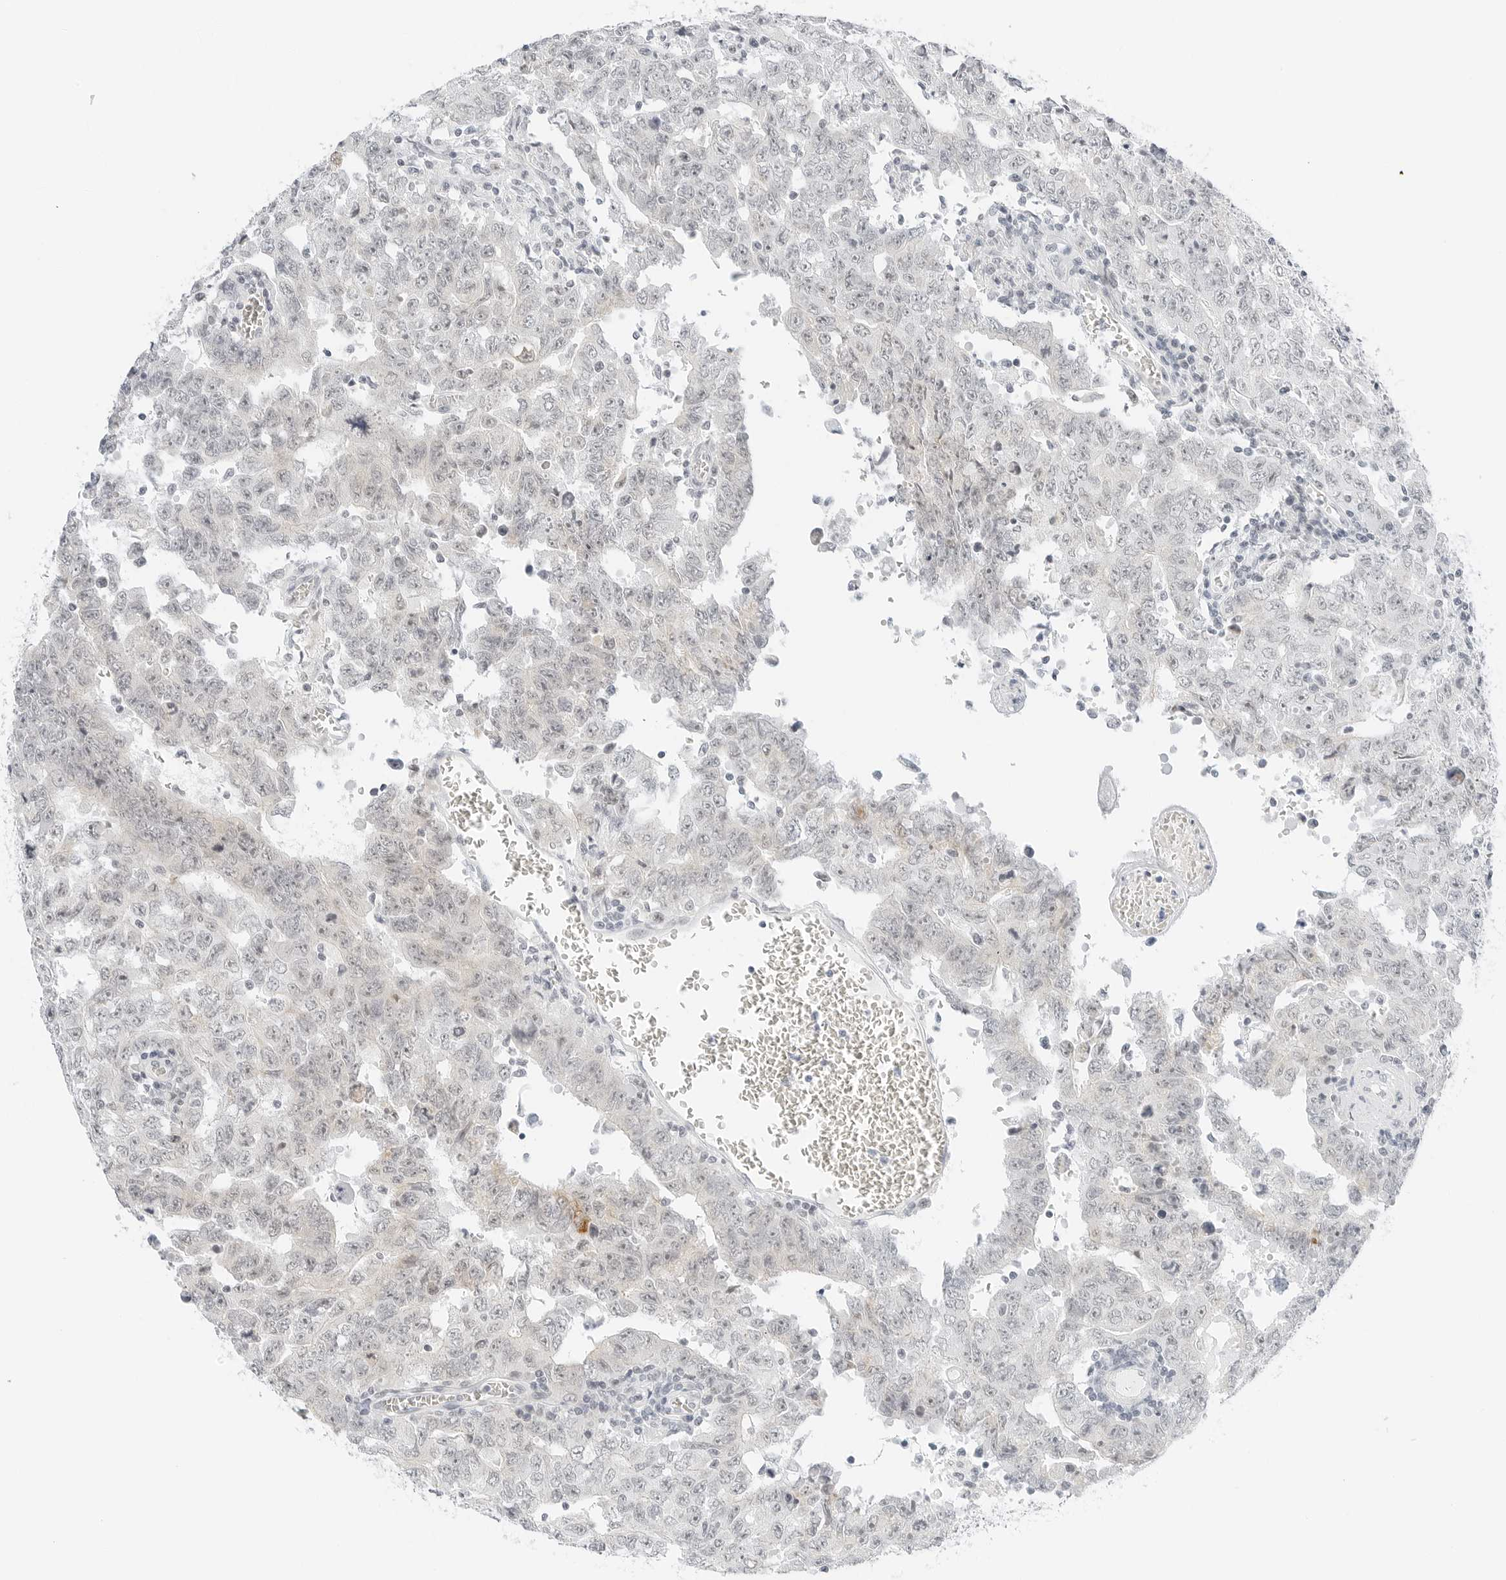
{"staining": {"intensity": "weak", "quantity": "<25%", "location": "cytoplasmic/membranous,nuclear"}, "tissue": "testis cancer", "cell_type": "Tumor cells", "image_type": "cancer", "snomed": [{"axis": "morphology", "description": "Carcinoma, Embryonal, NOS"}, {"axis": "topography", "description": "Testis"}], "caption": "Histopathology image shows no significant protein expression in tumor cells of testis cancer.", "gene": "CCSAP", "patient": {"sex": "male", "age": 26}}